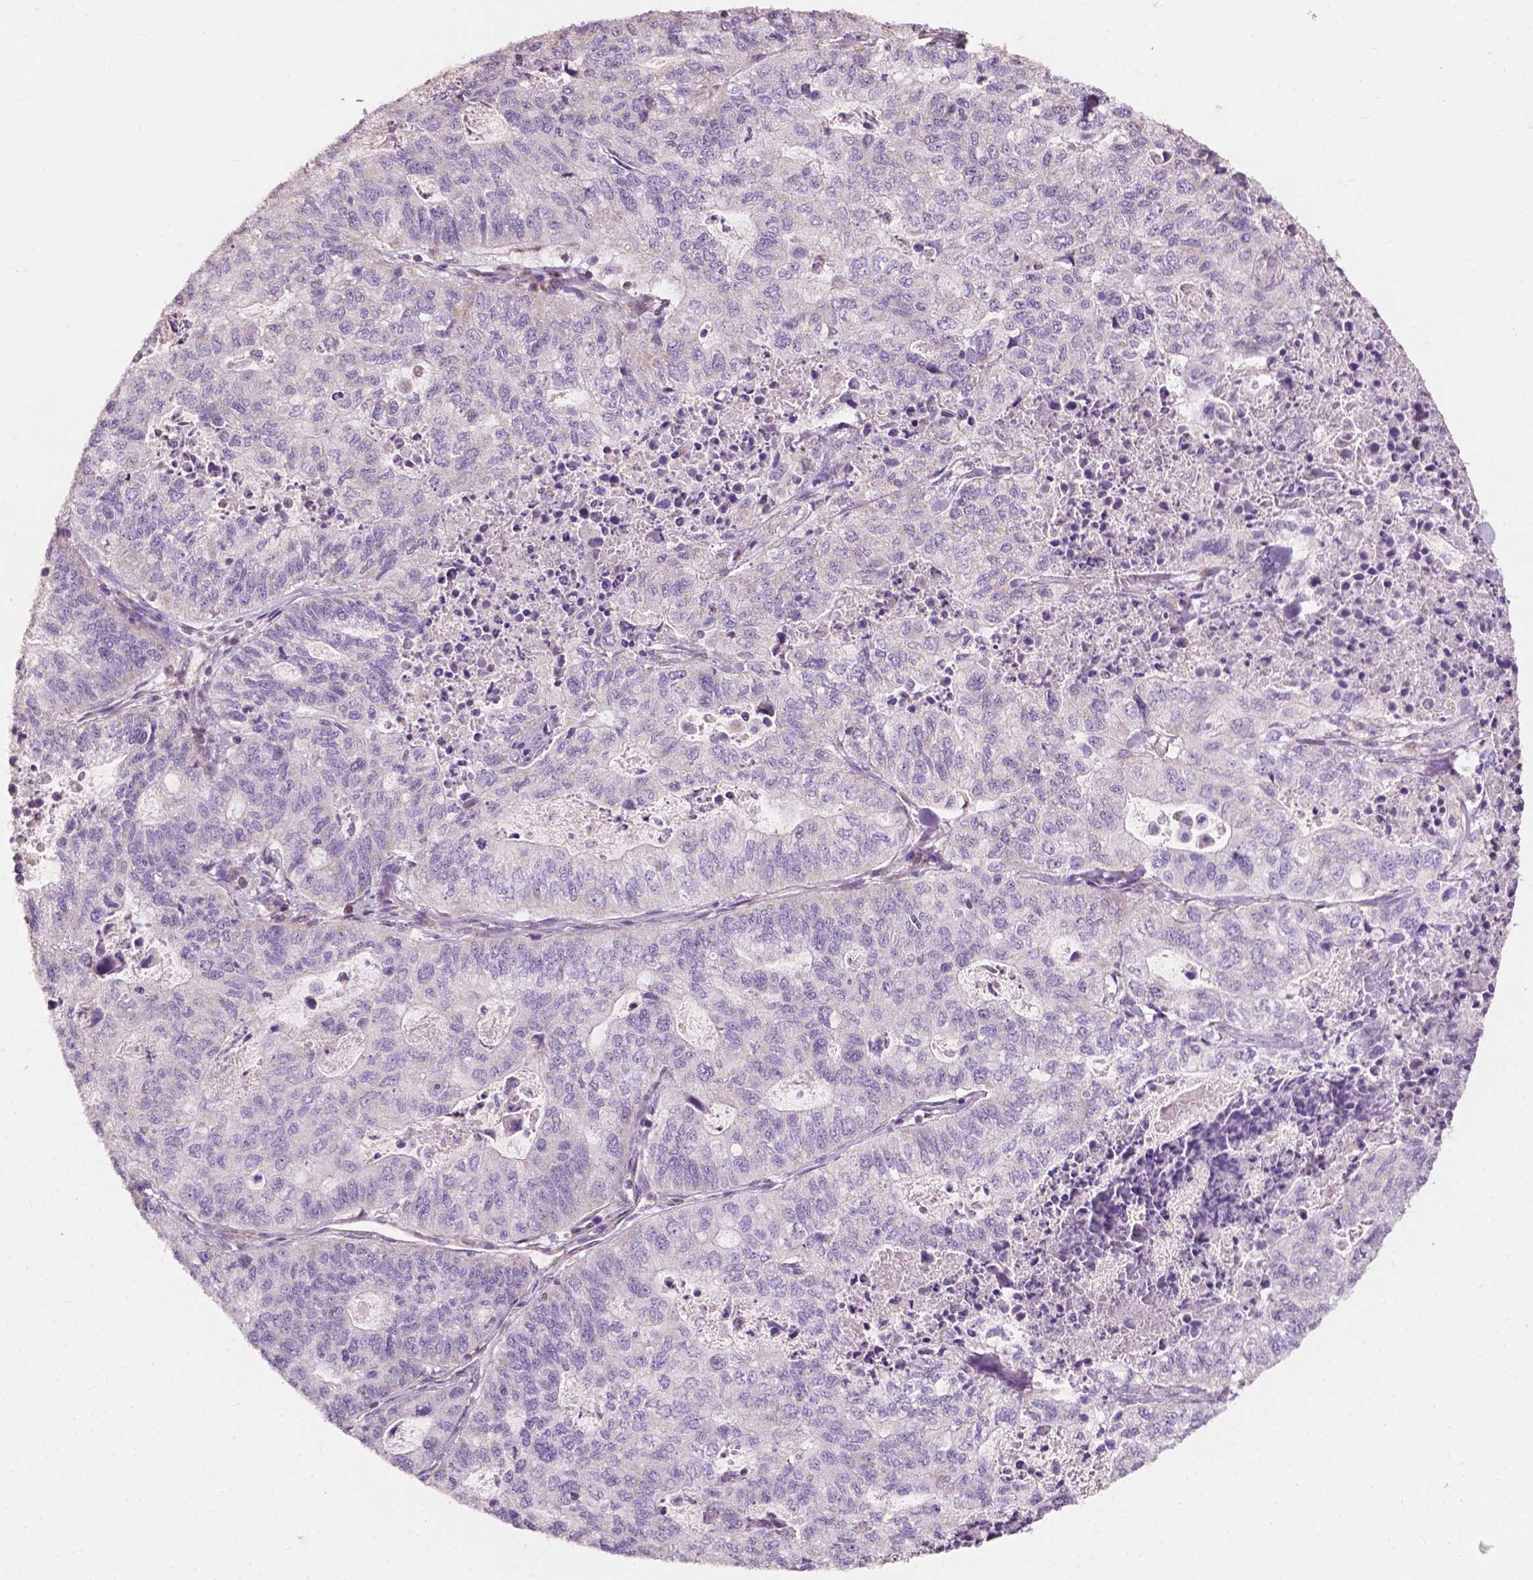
{"staining": {"intensity": "negative", "quantity": "none", "location": "none"}, "tissue": "stomach cancer", "cell_type": "Tumor cells", "image_type": "cancer", "snomed": [{"axis": "morphology", "description": "Adenocarcinoma, NOS"}, {"axis": "topography", "description": "Stomach, upper"}], "caption": "Immunohistochemistry of human adenocarcinoma (stomach) demonstrates no positivity in tumor cells.", "gene": "NDUFA10", "patient": {"sex": "female", "age": 67}}